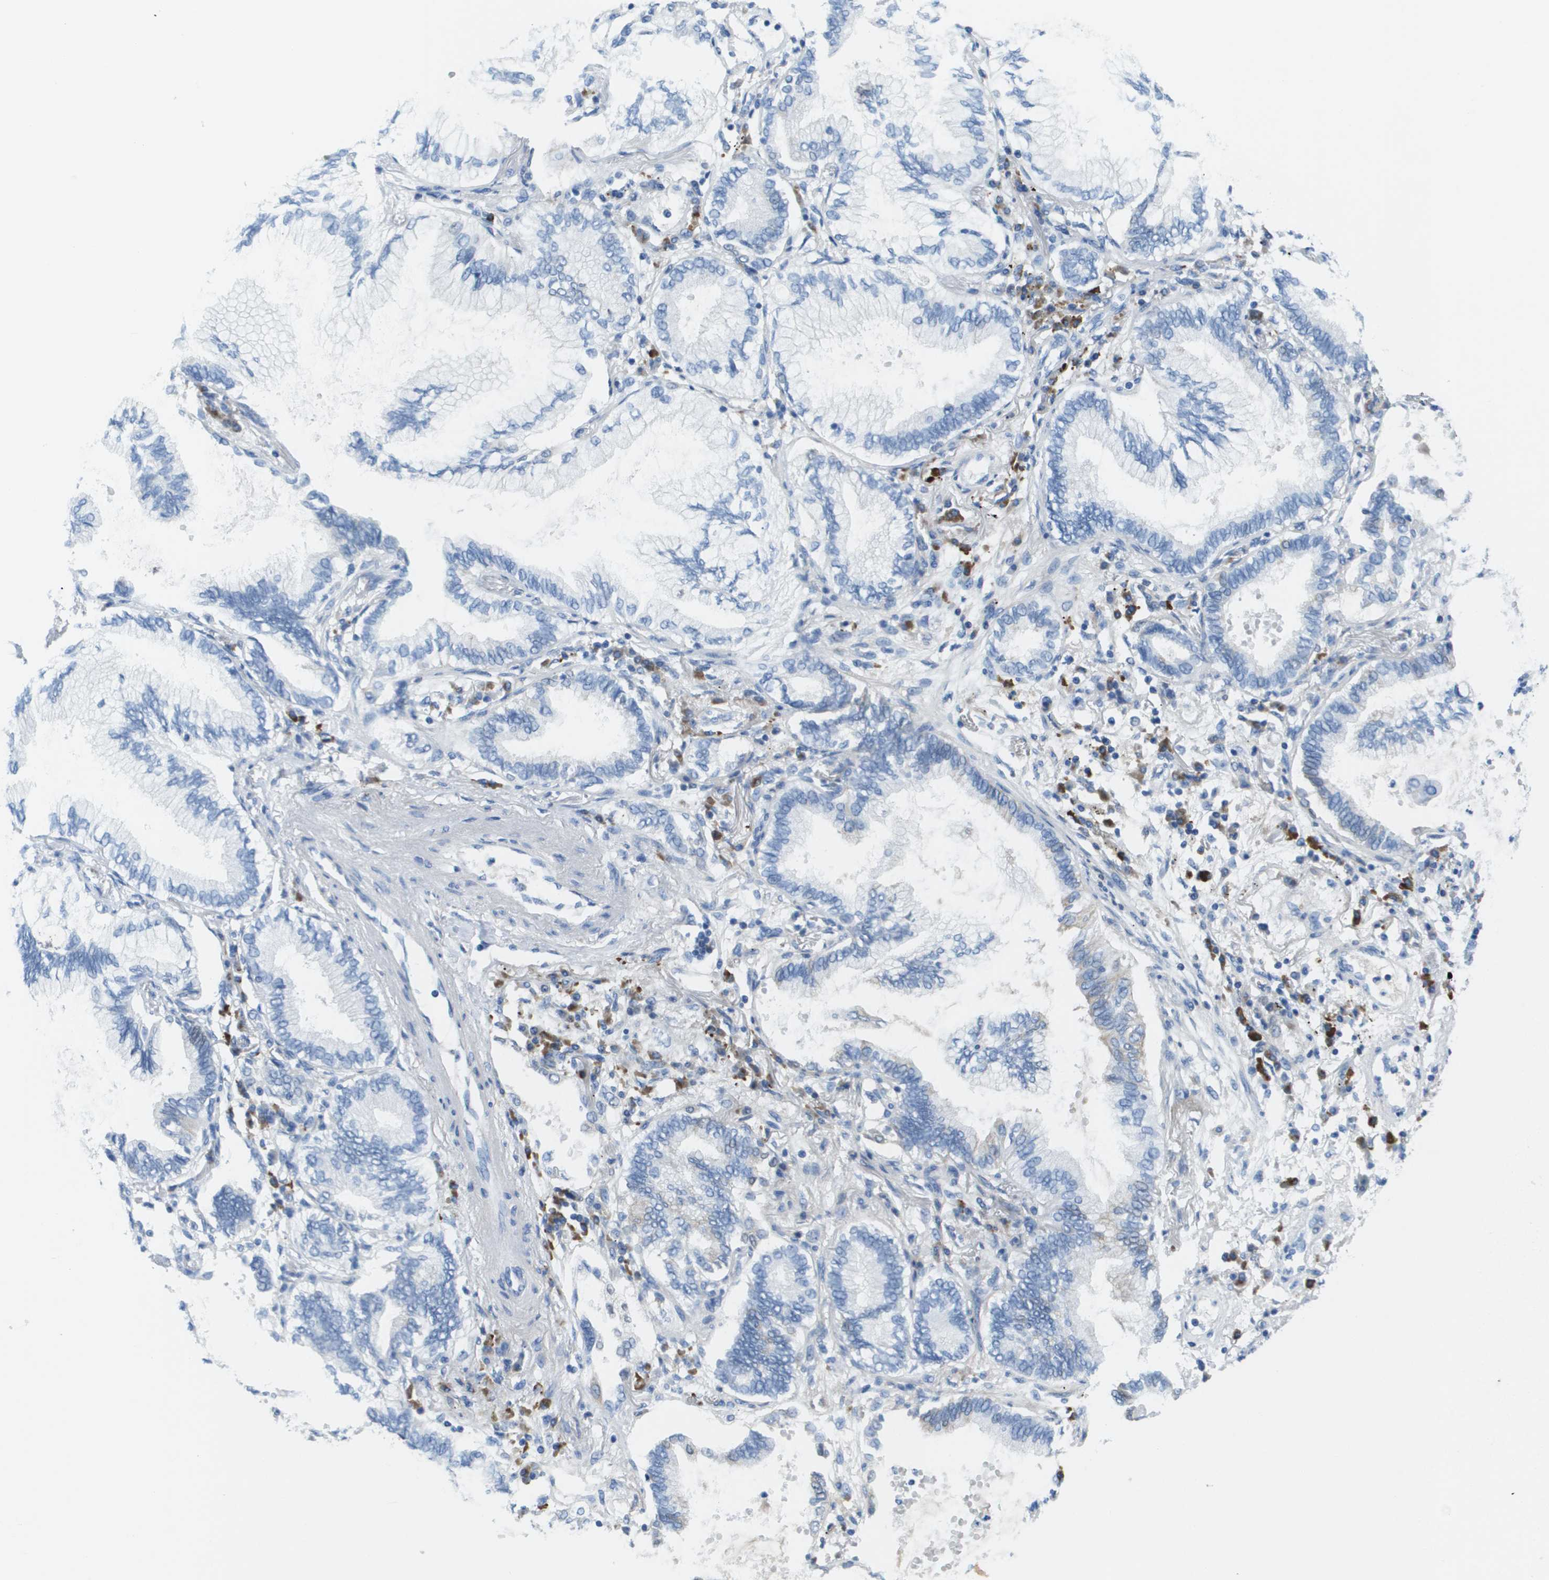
{"staining": {"intensity": "negative", "quantity": "none", "location": "none"}, "tissue": "lung cancer", "cell_type": "Tumor cells", "image_type": "cancer", "snomed": [{"axis": "morphology", "description": "Normal tissue, NOS"}, {"axis": "morphology", "description": "Adenocarcinoma, NOS"}, {"axis": "topography", "description": "Bronchus"}, {"axis": "topography", "description": "Lung"}], "caption": "Adenocarcinoma (lung) stained for a protein using IHC exhibits no positivity tumor cells.", "gene": "GPR18", "patient": {"sex": "female", "age": 70}}